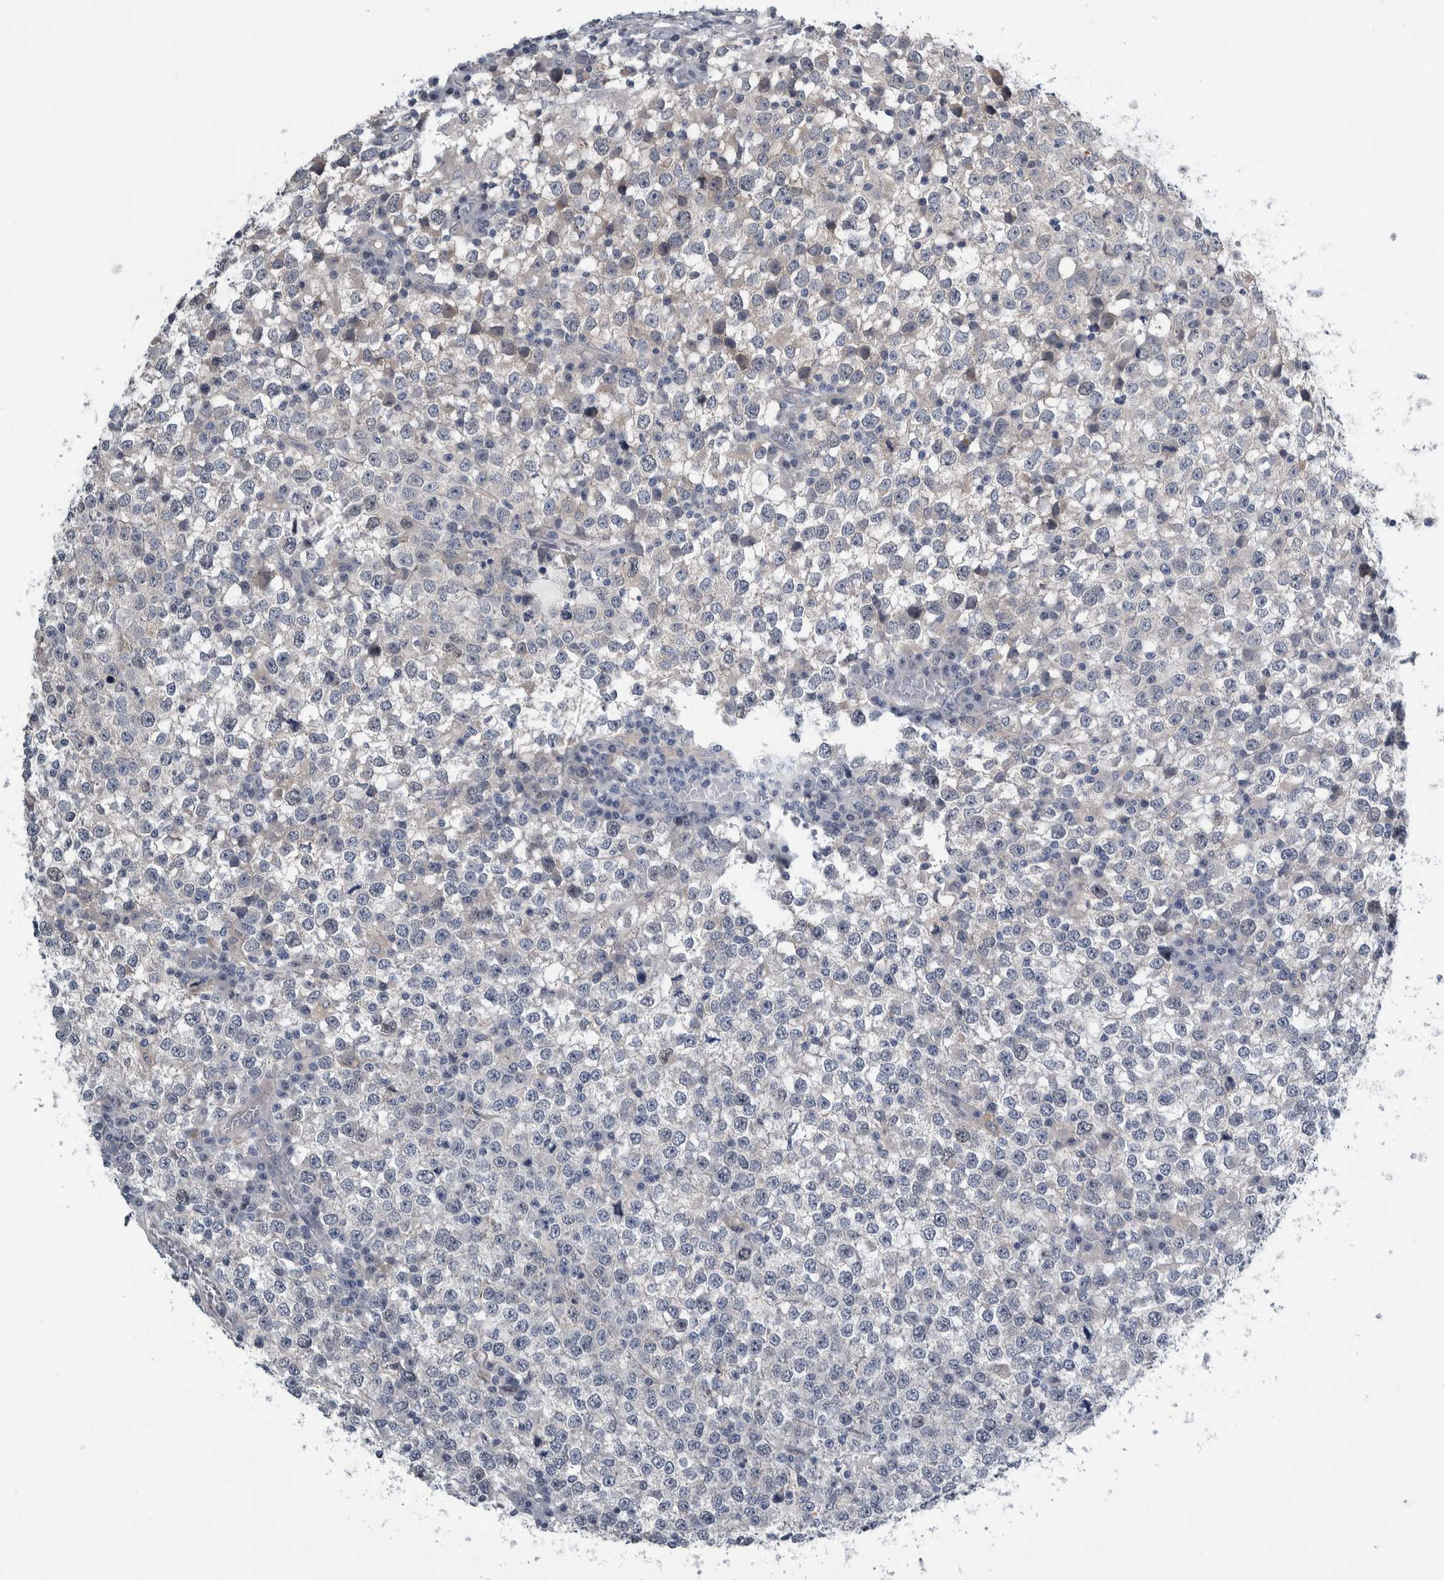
{"staining": {"intensity": "negative", "quantity": "none", "location": "none"}, "tissue": "testis cancer", "cell_type": "Tumor cells", "image_type": "cancer", "snomed": [{"axis": "morphology", "description": "Seminoma, NOS"}, {"axis": "topography", "description": "Testis"}], "caption": "An image of human seminoma (testis) is negative for staining in tumor cells. Brightfield microscopy of IHC stained with DAB (3,3'-diaminobenzidine) (brown) and hematoxylin (blue), captured at high magnification.", "gene": "COL14A1", "patient": {"sex": "male", "age": 65}}